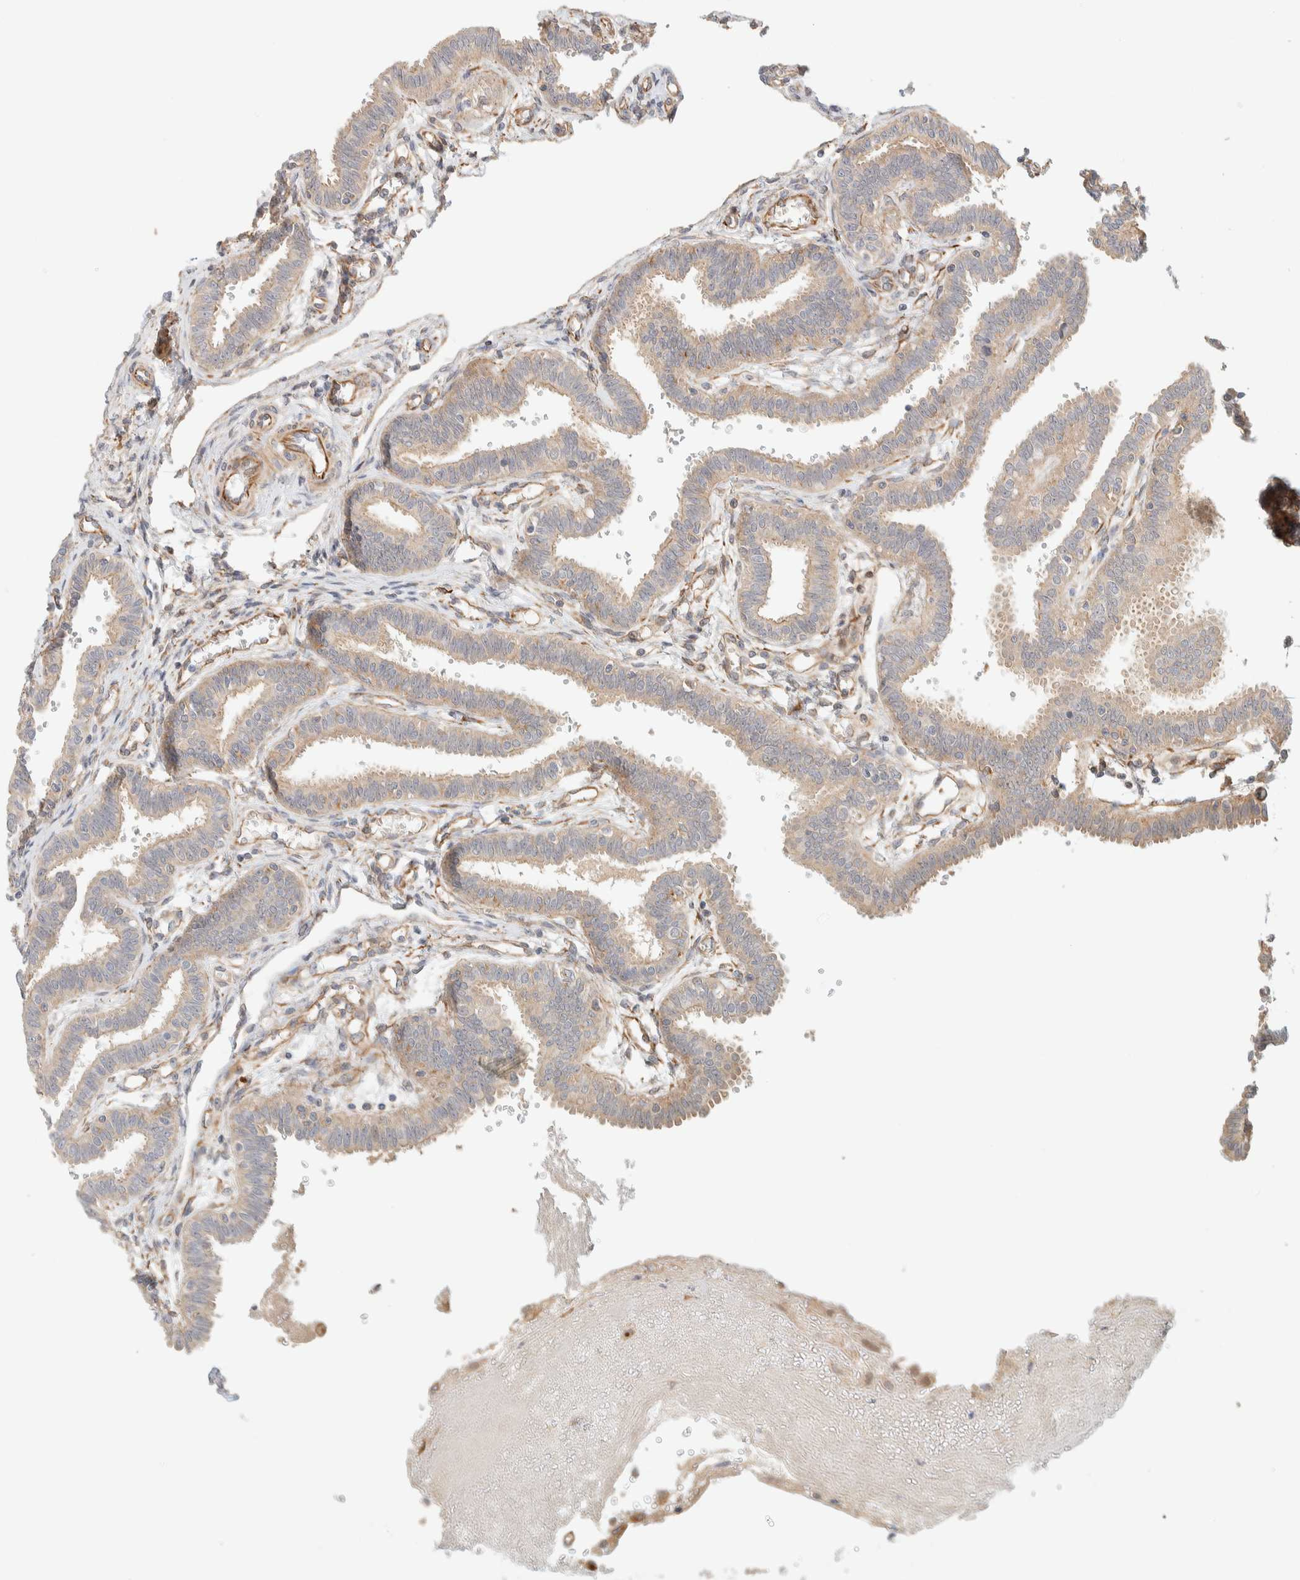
{"staining": {"intensity": "weak", "quantity": ">75%", "location": "cytoplasmic/membranous"}, "tissue": "fallopian tube", "cell_type": "Glandular cells", "image_type": "normal", "snomed": [{"axis": "morphology", "description": "Normal tissue, NOS"}, {"axis": "topography", "description": "Fallopian tube"}], "caption": "Immunohistochemical staining of benign human fallopian tube displays weak cytoplasmic/membranous protein staining in about >75% of glandular cells. Using DAB (3,3'-diaminobenzidine) (brown) and hematoxylin (blue) stains, captured at high magnification using brightfield microscopy.", "gene": "FAT1", "patient": {"sex": "female", "age": 32}}